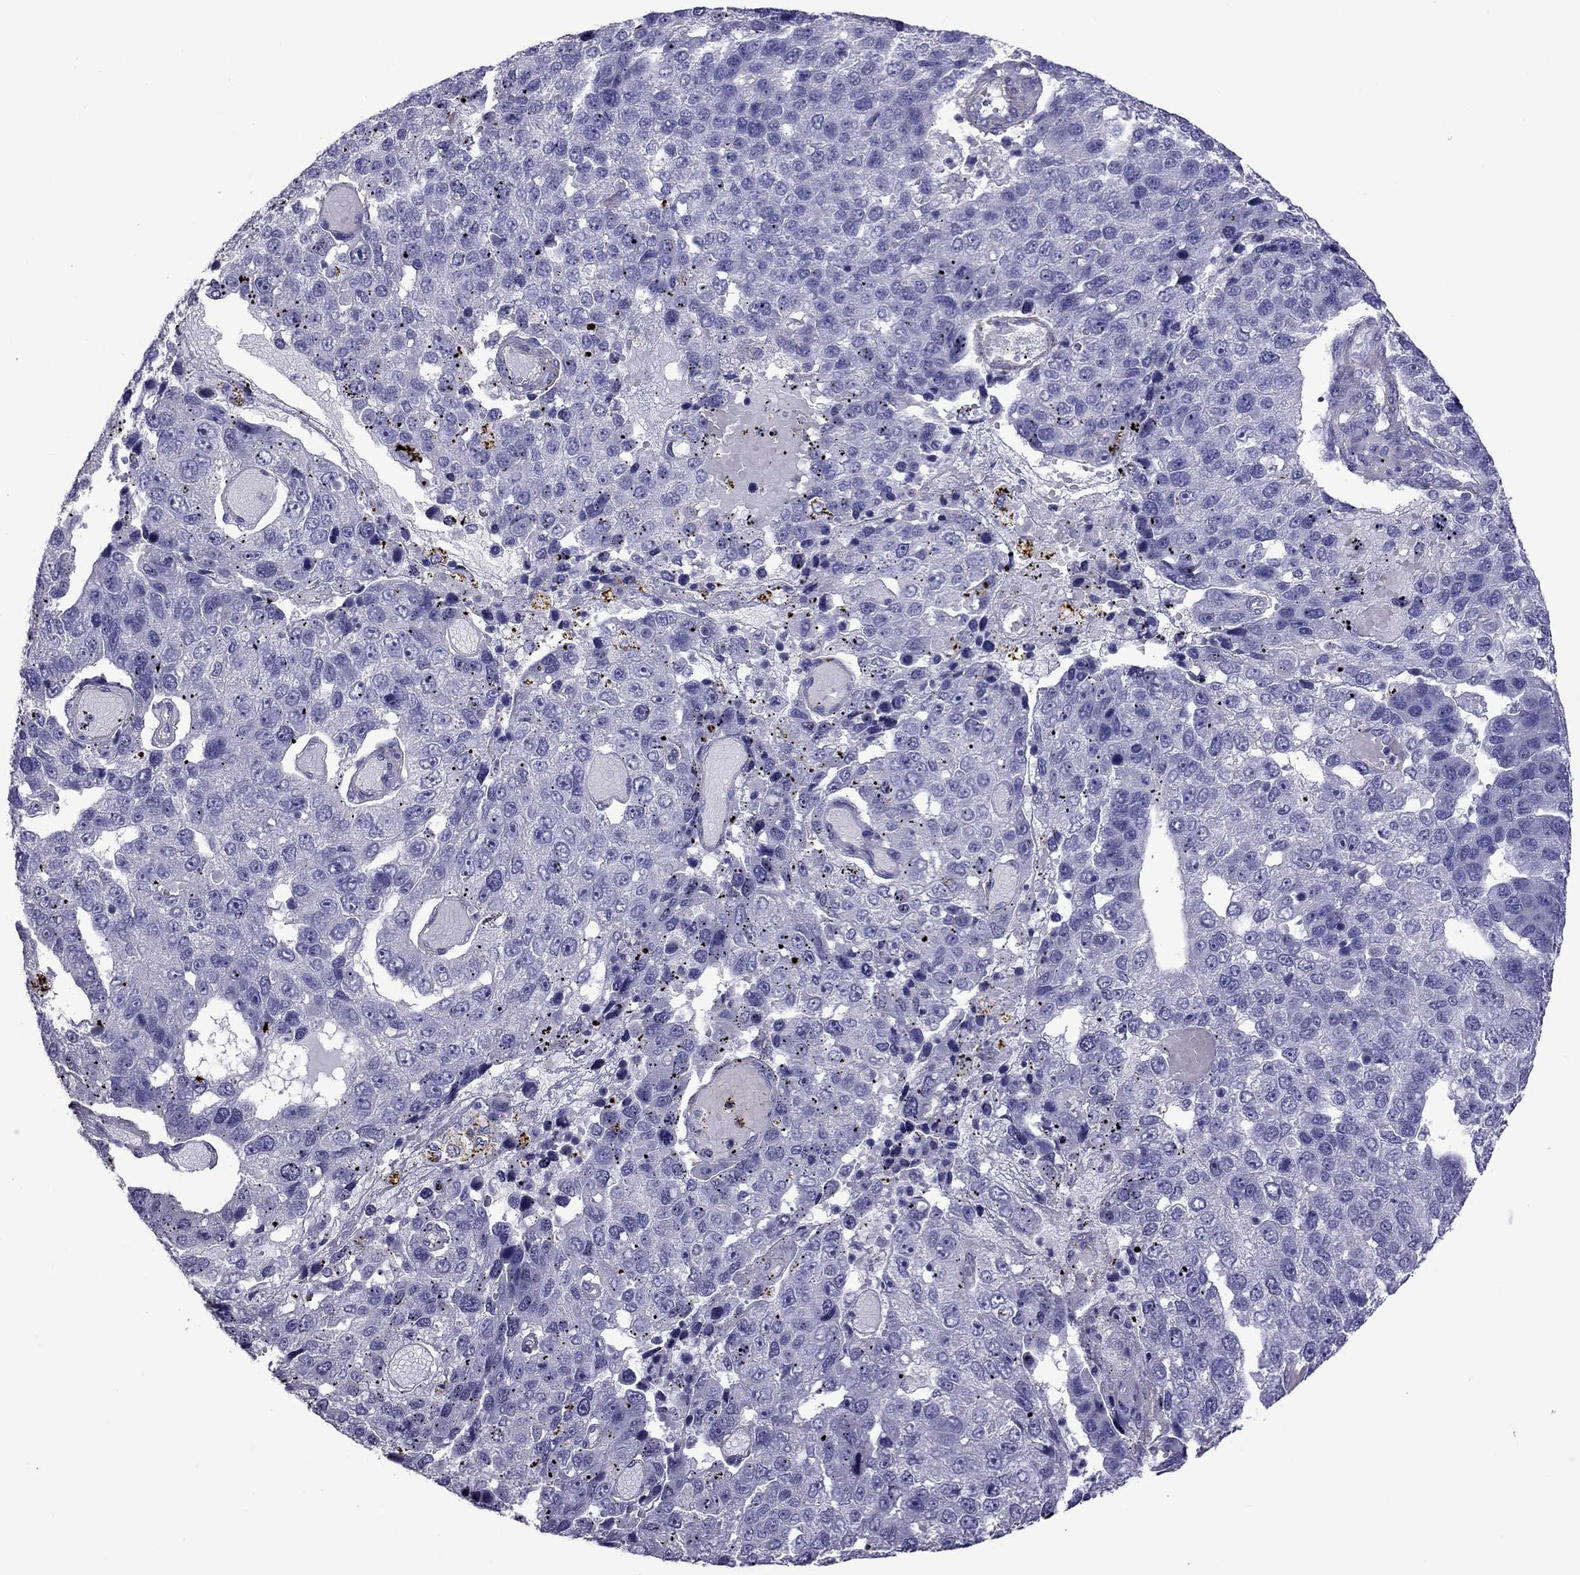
{"staining": {"intensity": "negative", "quantity": "none", "location": "none"}, "tissue": "pancreatic cancer", "cell_type": "Tumor cells", "image_type": "cancer", "snomed": [{"axis": "morphology", "description": "Adenocarcinoma, NOS"}, {"axis": "topography", "description": "Pancreas"}], "caption": "Tumor cells are negative for brown protein staining in pancreatic adenocarcinoma. (DAB IHC, high magnification).", "gene": "CHRNA5", "patient": {"sex": "female", "age": 61}}